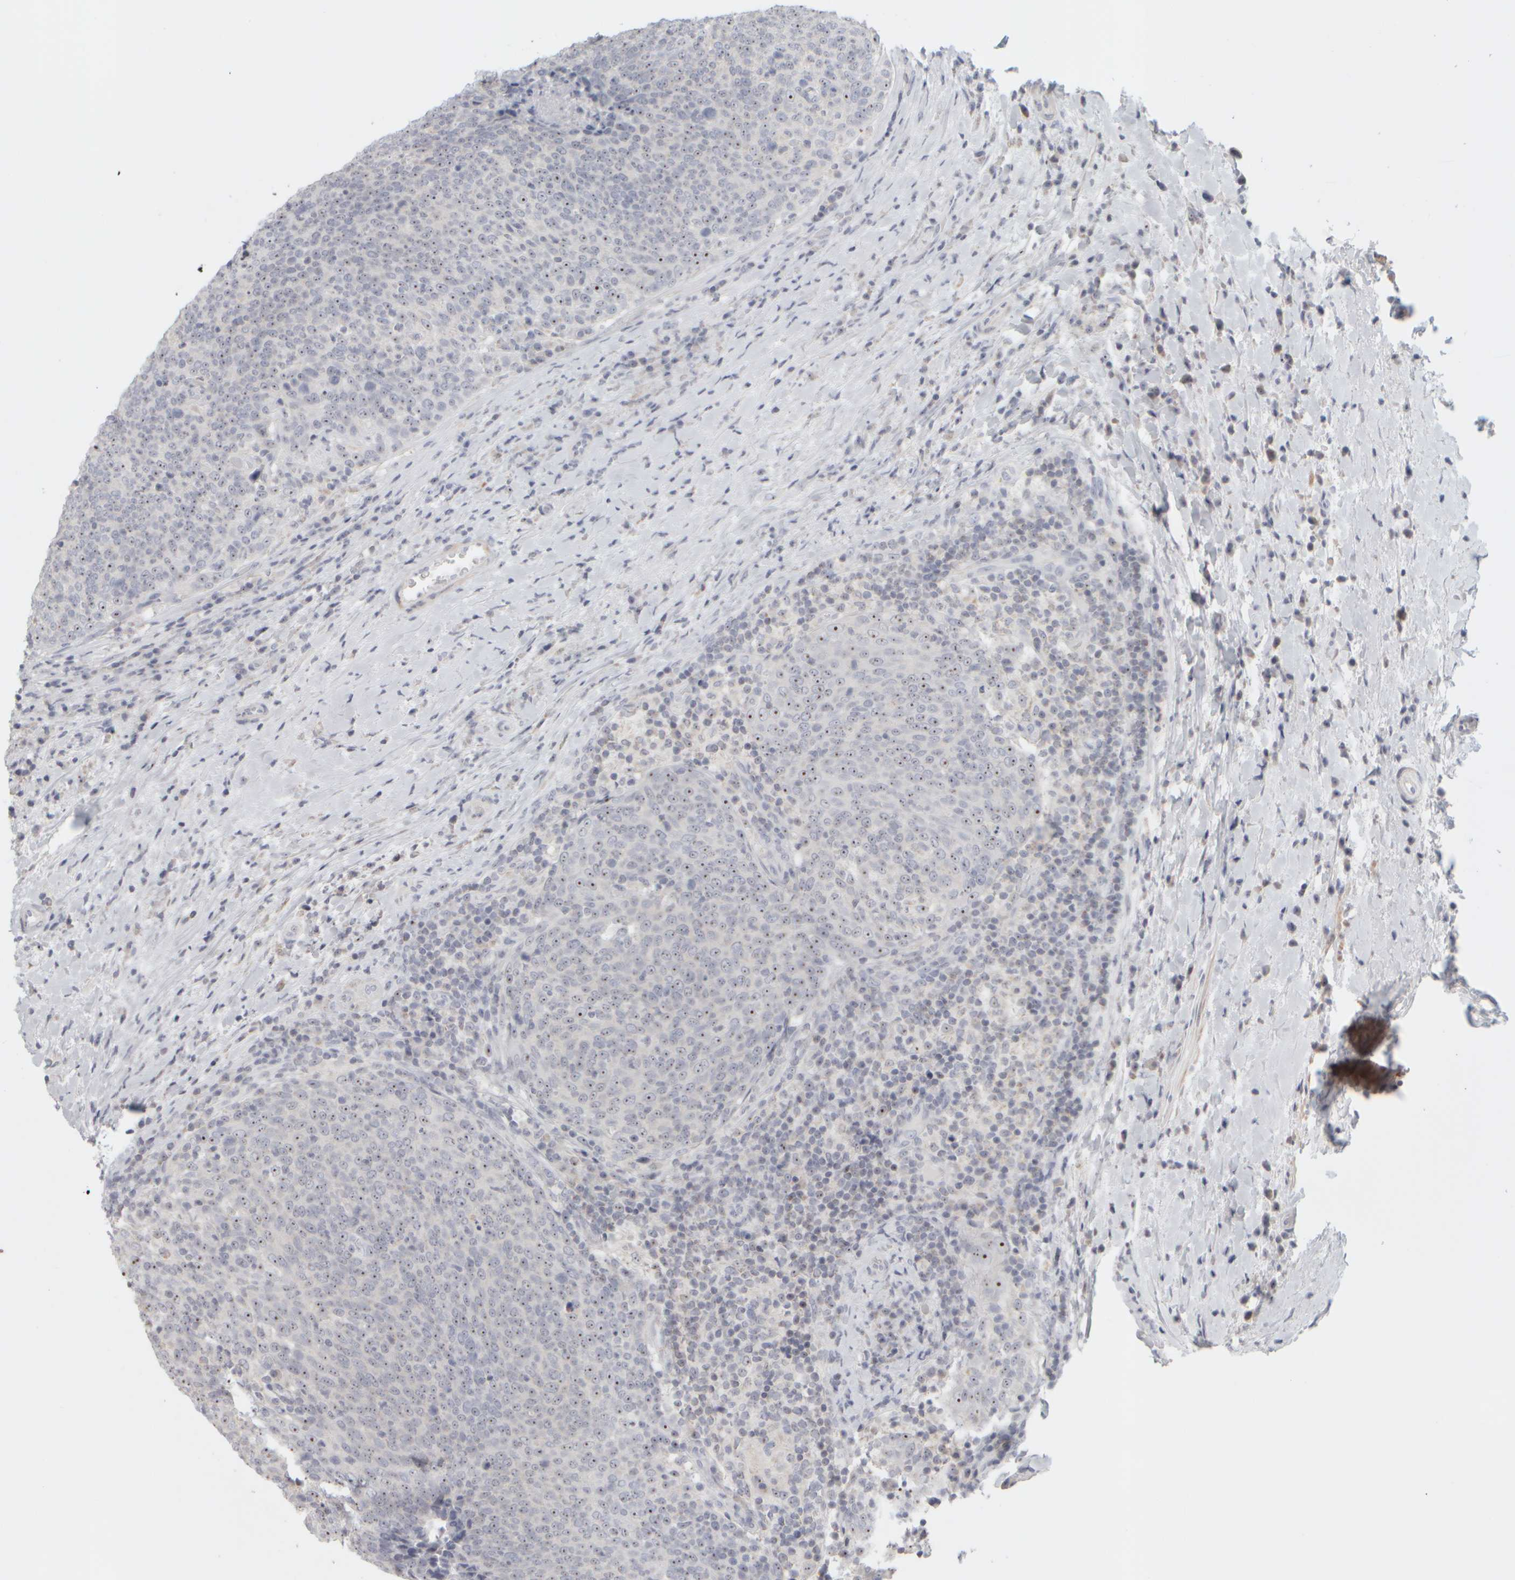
{"staining": {"intensity": "moderate", "quantity": ">75%", "location": "nuclear"}, "tissue": "head and neck cancer", "cell_type": "Tumor cells", "image_type": "cancer", "snomed": [{"axis": "morphology", "description": "Squamous cell carcinoma, NOS"}, {"axis": "morphology", "description": "Squamous cell carcinoma, metastatic, NOS"}, {"axis": "topography", "description": "Lymph node"}, {"axis": "topography", "description": "Head-Neck"}], "caption": "Tumor cells display medium levels of moderate nuclear expression in approximately >75% of cells in human metastatic squamous cell carcinoma (head and neck). (IHC, brightfield microscopy, high magnification).", "gene": "DCXR", "patient": {"sex": "male", "age": 62}}